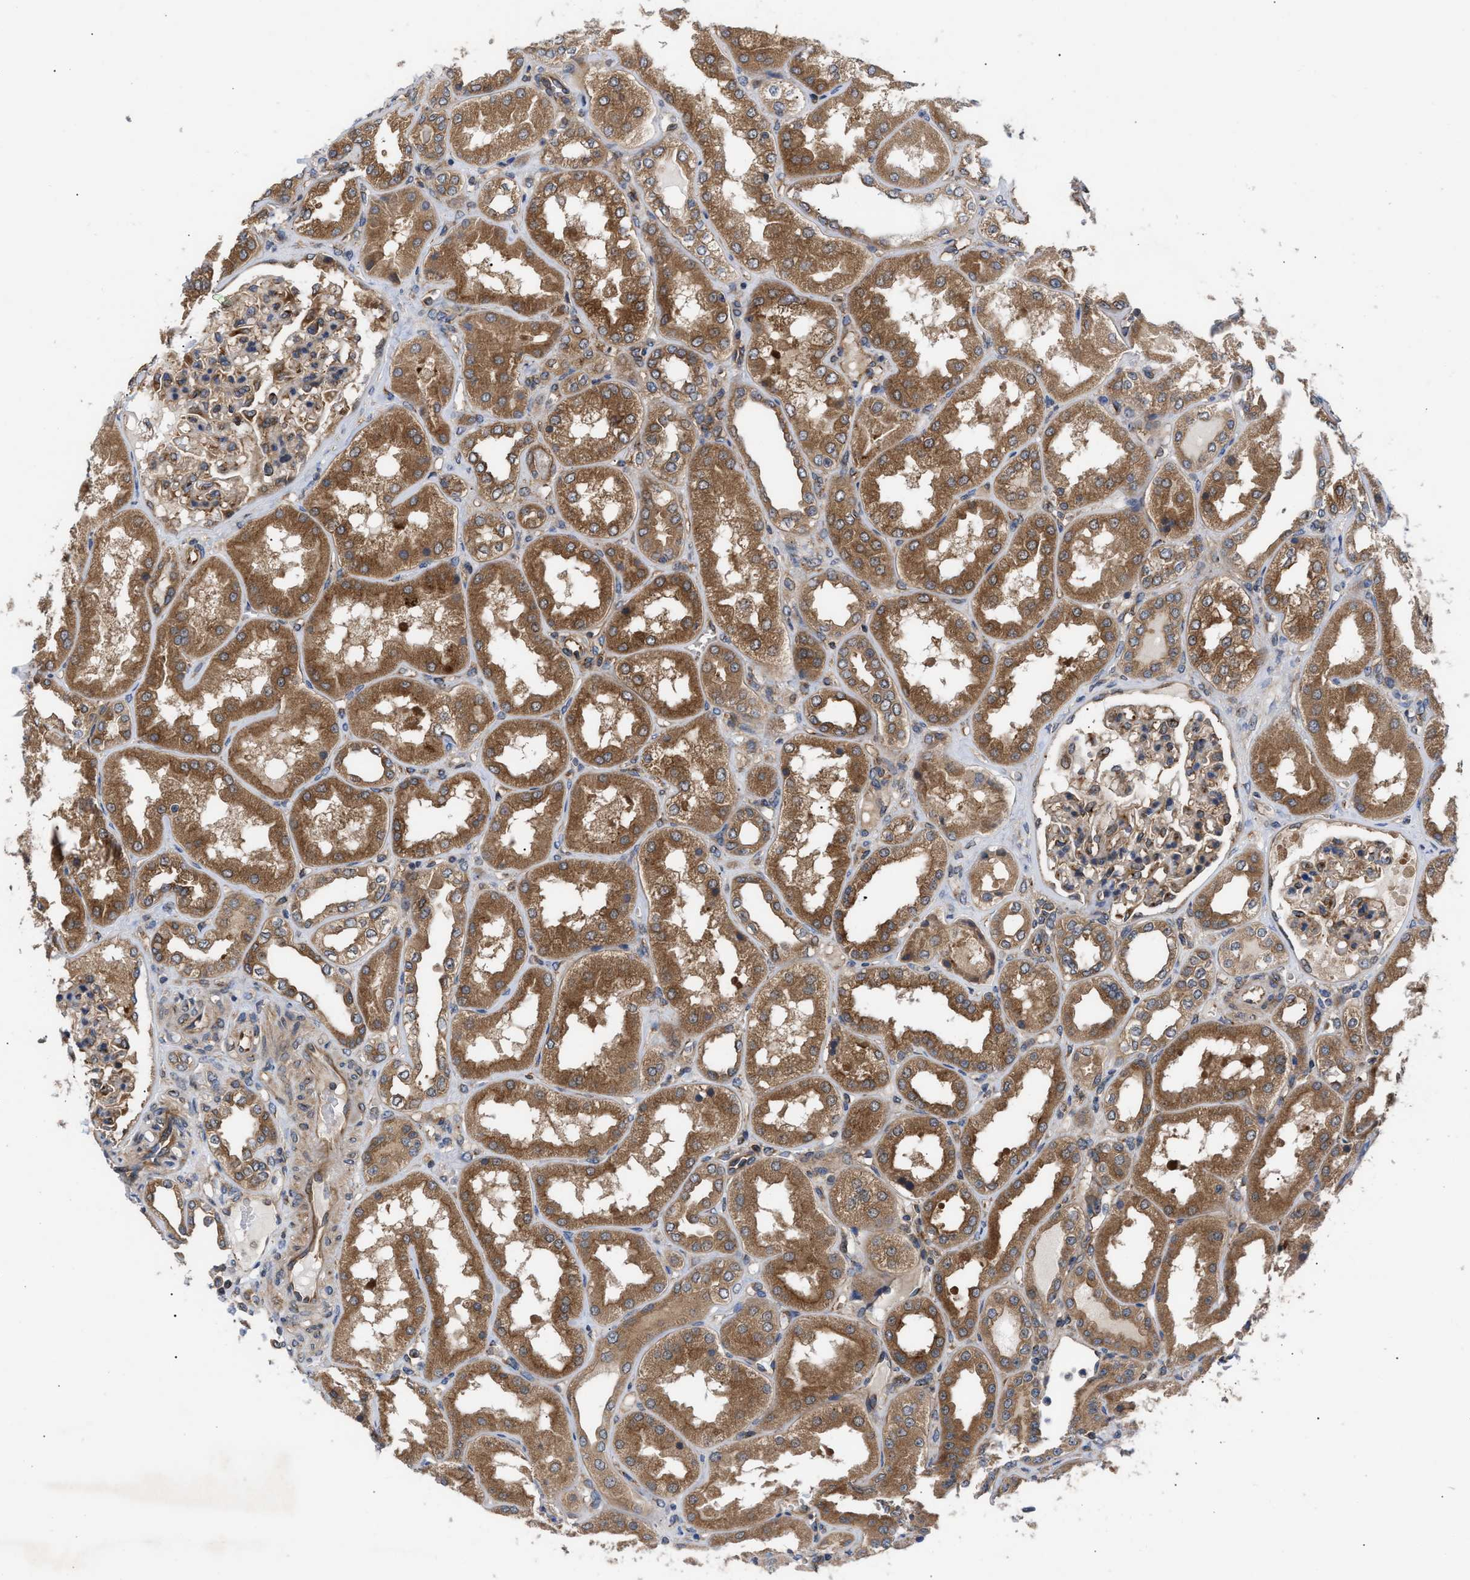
{"staining": {"intensity": "moderate", "quantity": ">75%", "location": "cytoplasmic/membranous"}, "tissue": "kidney", "cell_type": "Cells in glomeruli", "image_type": "normal", "snomed": [{"axis": "morphology", "description": "Normal tissue, NOS"}, {"axis": "topography", "description": "Kidney"}], "caption": "A high-resolution micrograph shows IHC staining of normal kidney, which reveals moderate cytoplasmic/membranous expression in about >75% of cells in glomeruli.", "gene": "LAPTM4B", "patient": {"sex": "female", "age": 56}}